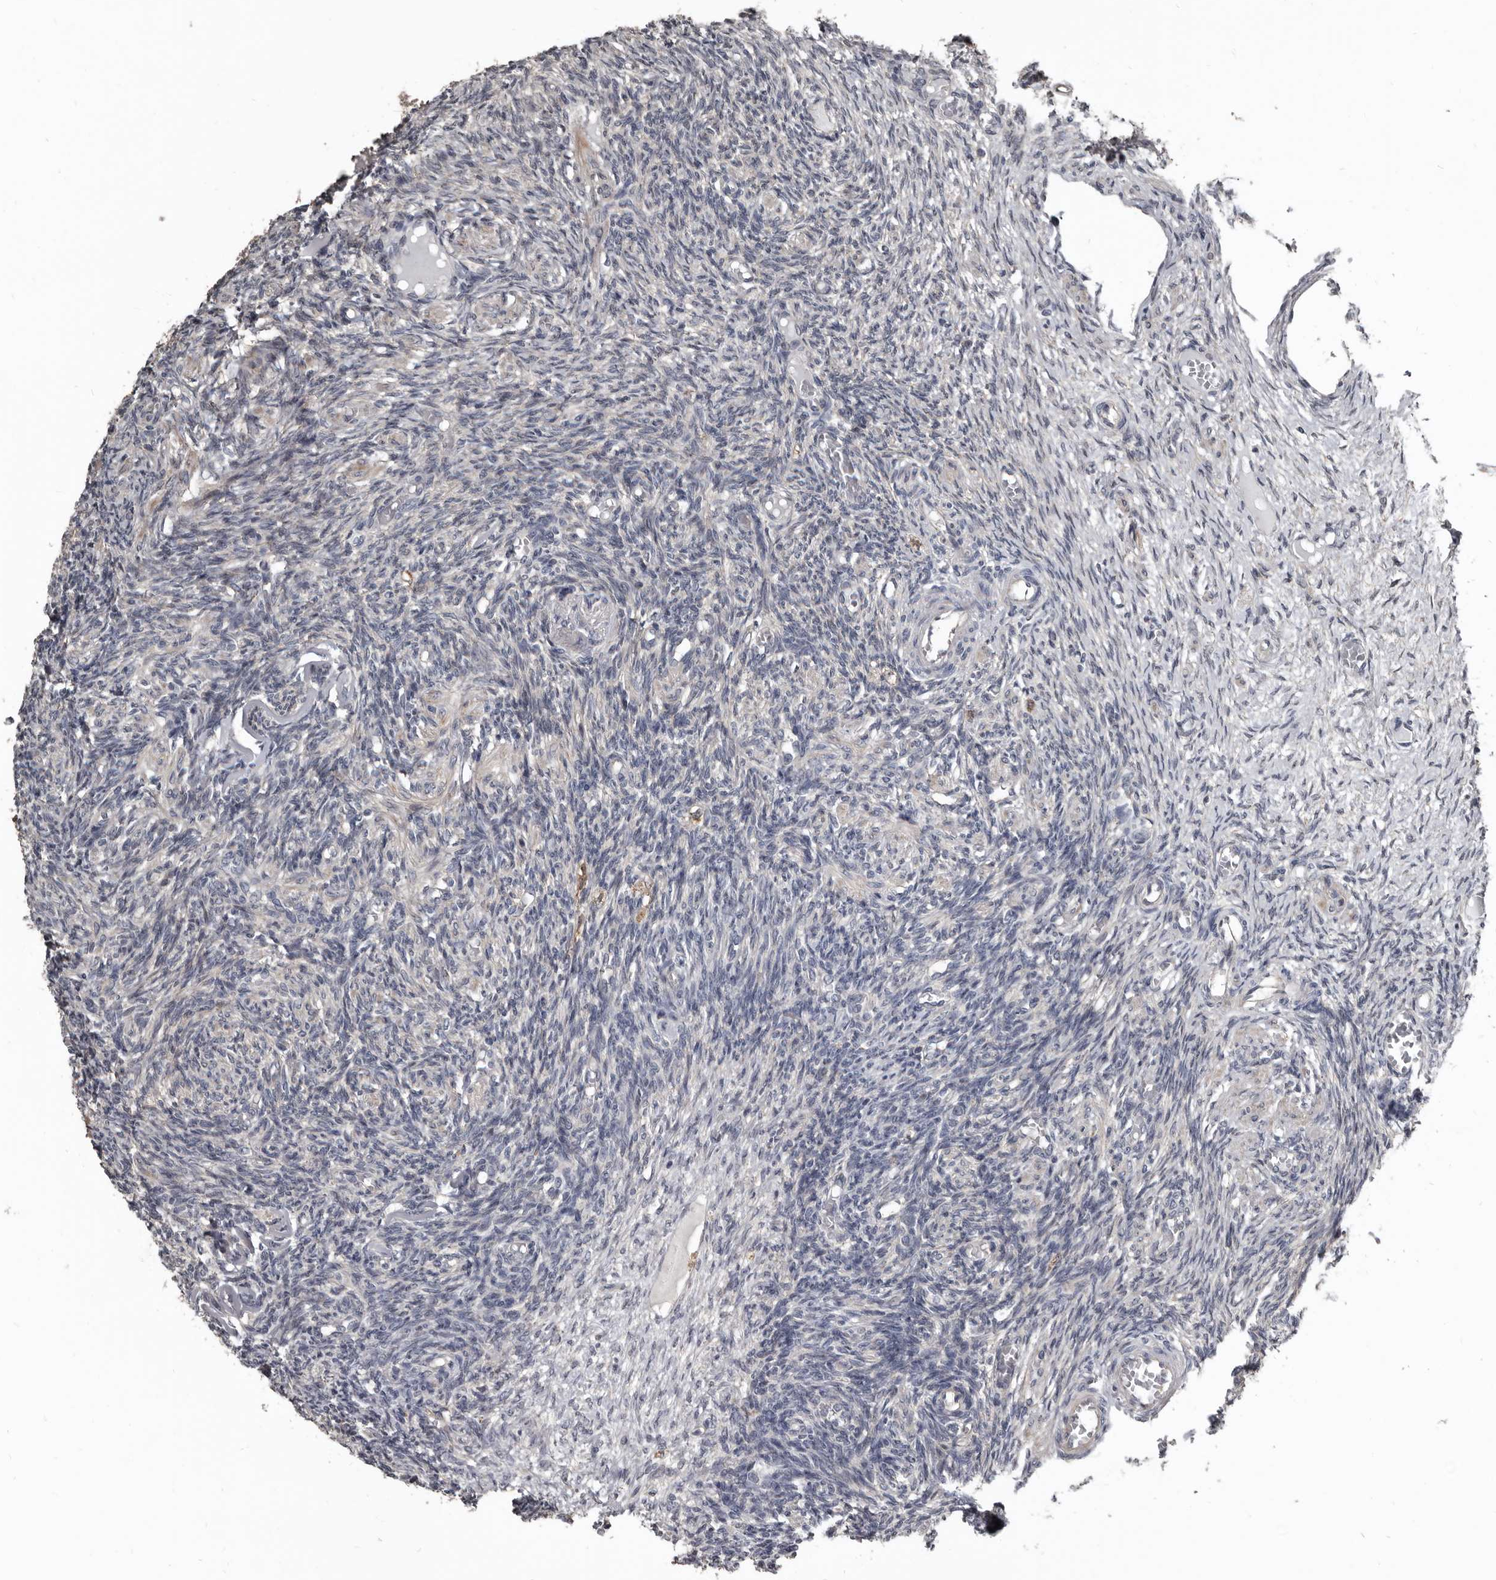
{"staining": {"intensity": "negative", "quantity": "none", "location": "none"}, "tissue": "ovary", "cell_type": "Ovarian stroma cells", "image_type": "normal", "snomed": [{"axis": "morphology", "description": "Normal tissue, NOS"}, {"axis": "topography", "description": "Ovary"}], "caption": "Immunohistochemistry (IHC) image of normal human ovary stained for a protein (brown), which reveals no expression in ovarian stroma cells. (DAB IHC with hematoxylin counter stain).", "gene": "DHPS", "patient": {"sex": "female", "age": 27}}